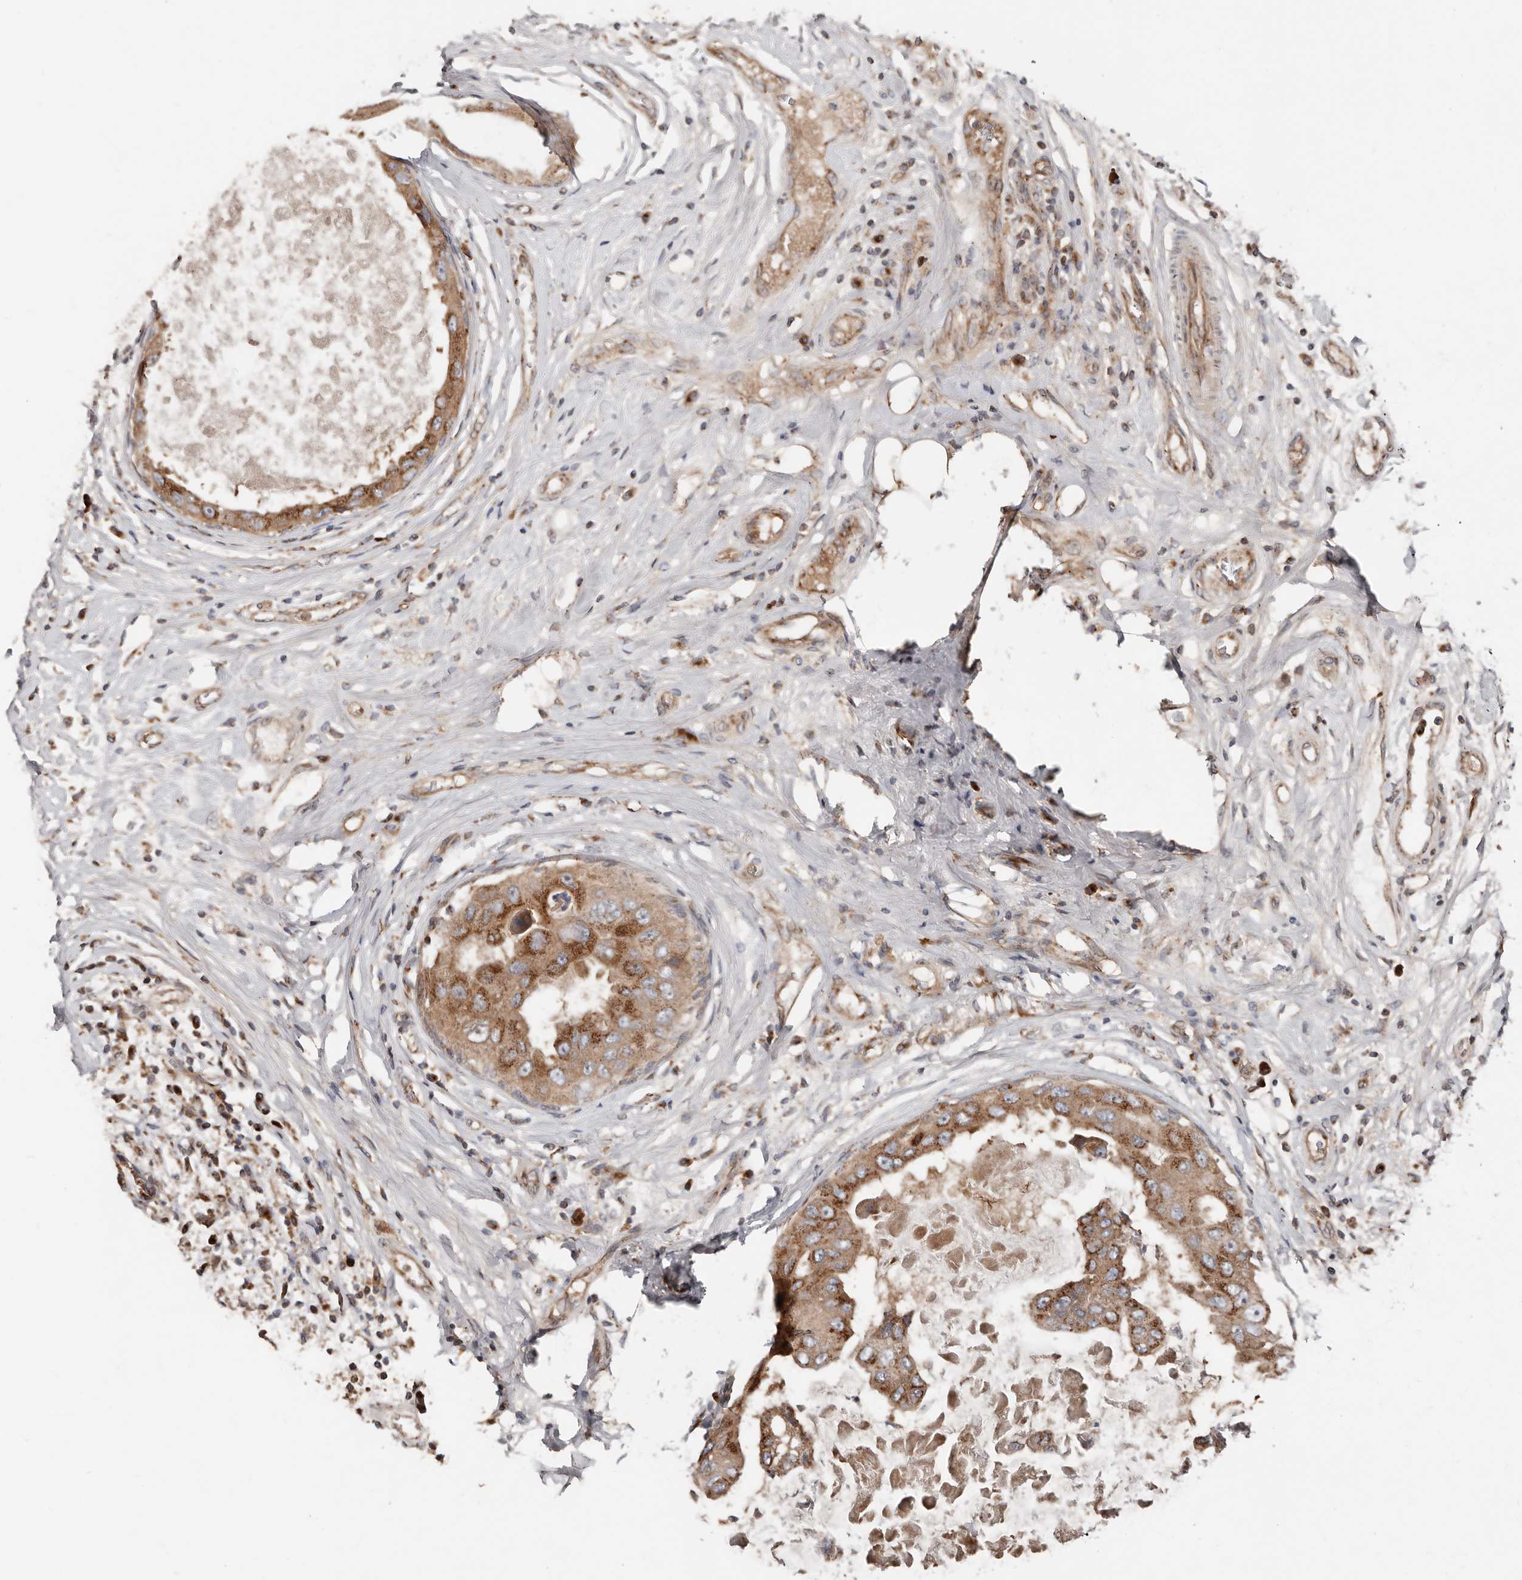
{"staining": {"intensity": "strong", "quantity": ">75%", "location": "cytoplasmic/membranous"}, "tissue": "breast cancer", "cell_type": "Tumor cells", "image_type": "cancer", "snomed": [{"axis": "morphology", "description": "Duct carcinoma"}, {"axis": "topography", "description": "Breast"}], "caption": "Human breast cancer (intraductal carcinoma) stained with a brown dye reveals strong cytoplasmic/membranous positive staining in about >75% of tumor cells.", "gene": "COG1", "patient": {"sex": "female", "age": 27}}